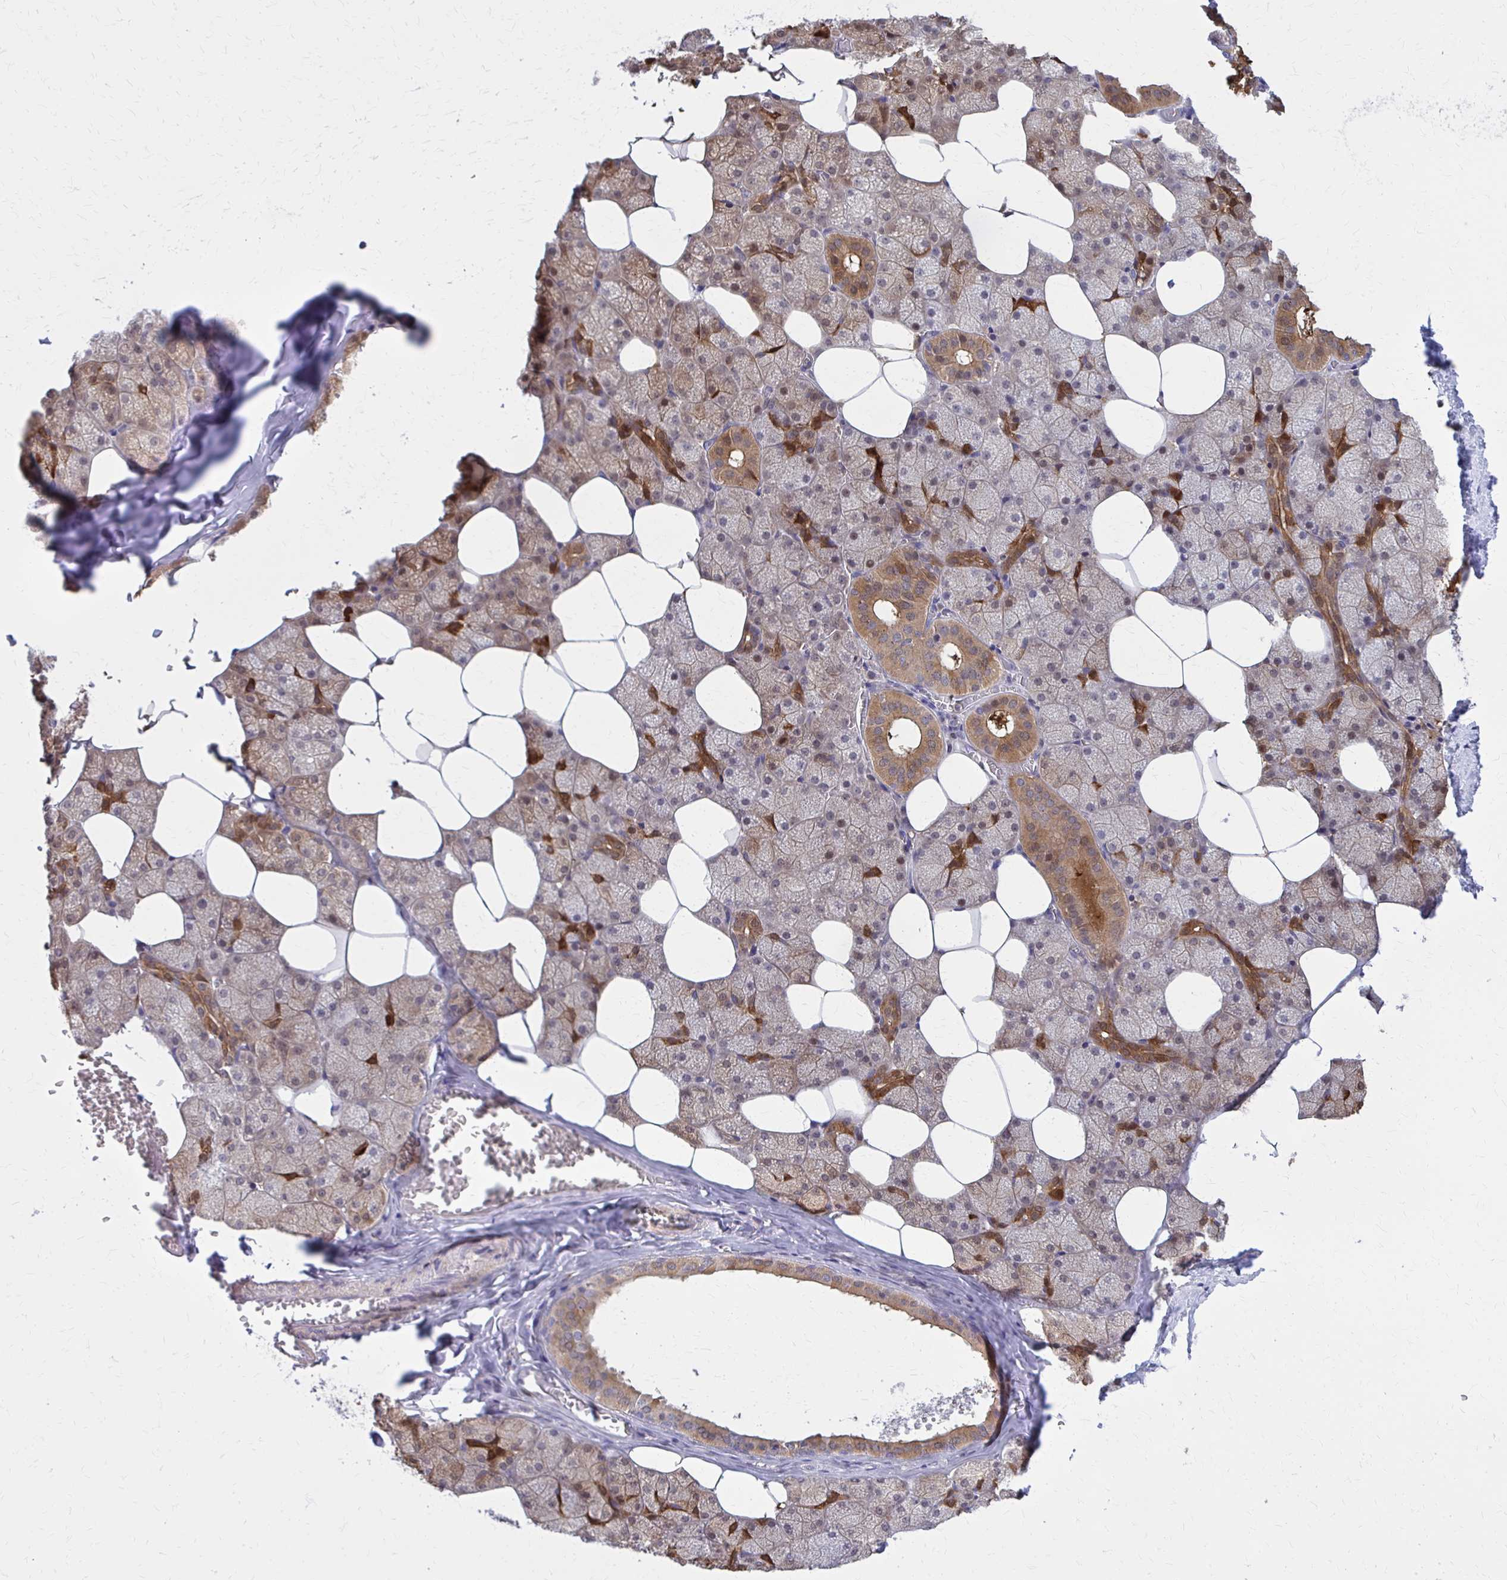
{"staining": {"intensity": "strong", "quantity": "25%-75%", "location": "cytoplasmic/membranous"}, "tissue": "salivary gland", "cell_type": "Glandular cells", "image_type": "normal", "snomed": [{"axis": "morphology", "description": "Normal tissue, NOS"}, {"axis": "topography", "description": "Salivary gland"}, {"axis": "topography", "description": "Peripheral nerve tissue"}], "caption": "Salivary gland stained with a brown dye shows strong cytoplasmic/membranous positive expression in about 25%-75% of glandular cells.", "gene": "DBI", "patient": {"sex": "male", "age": 38}}